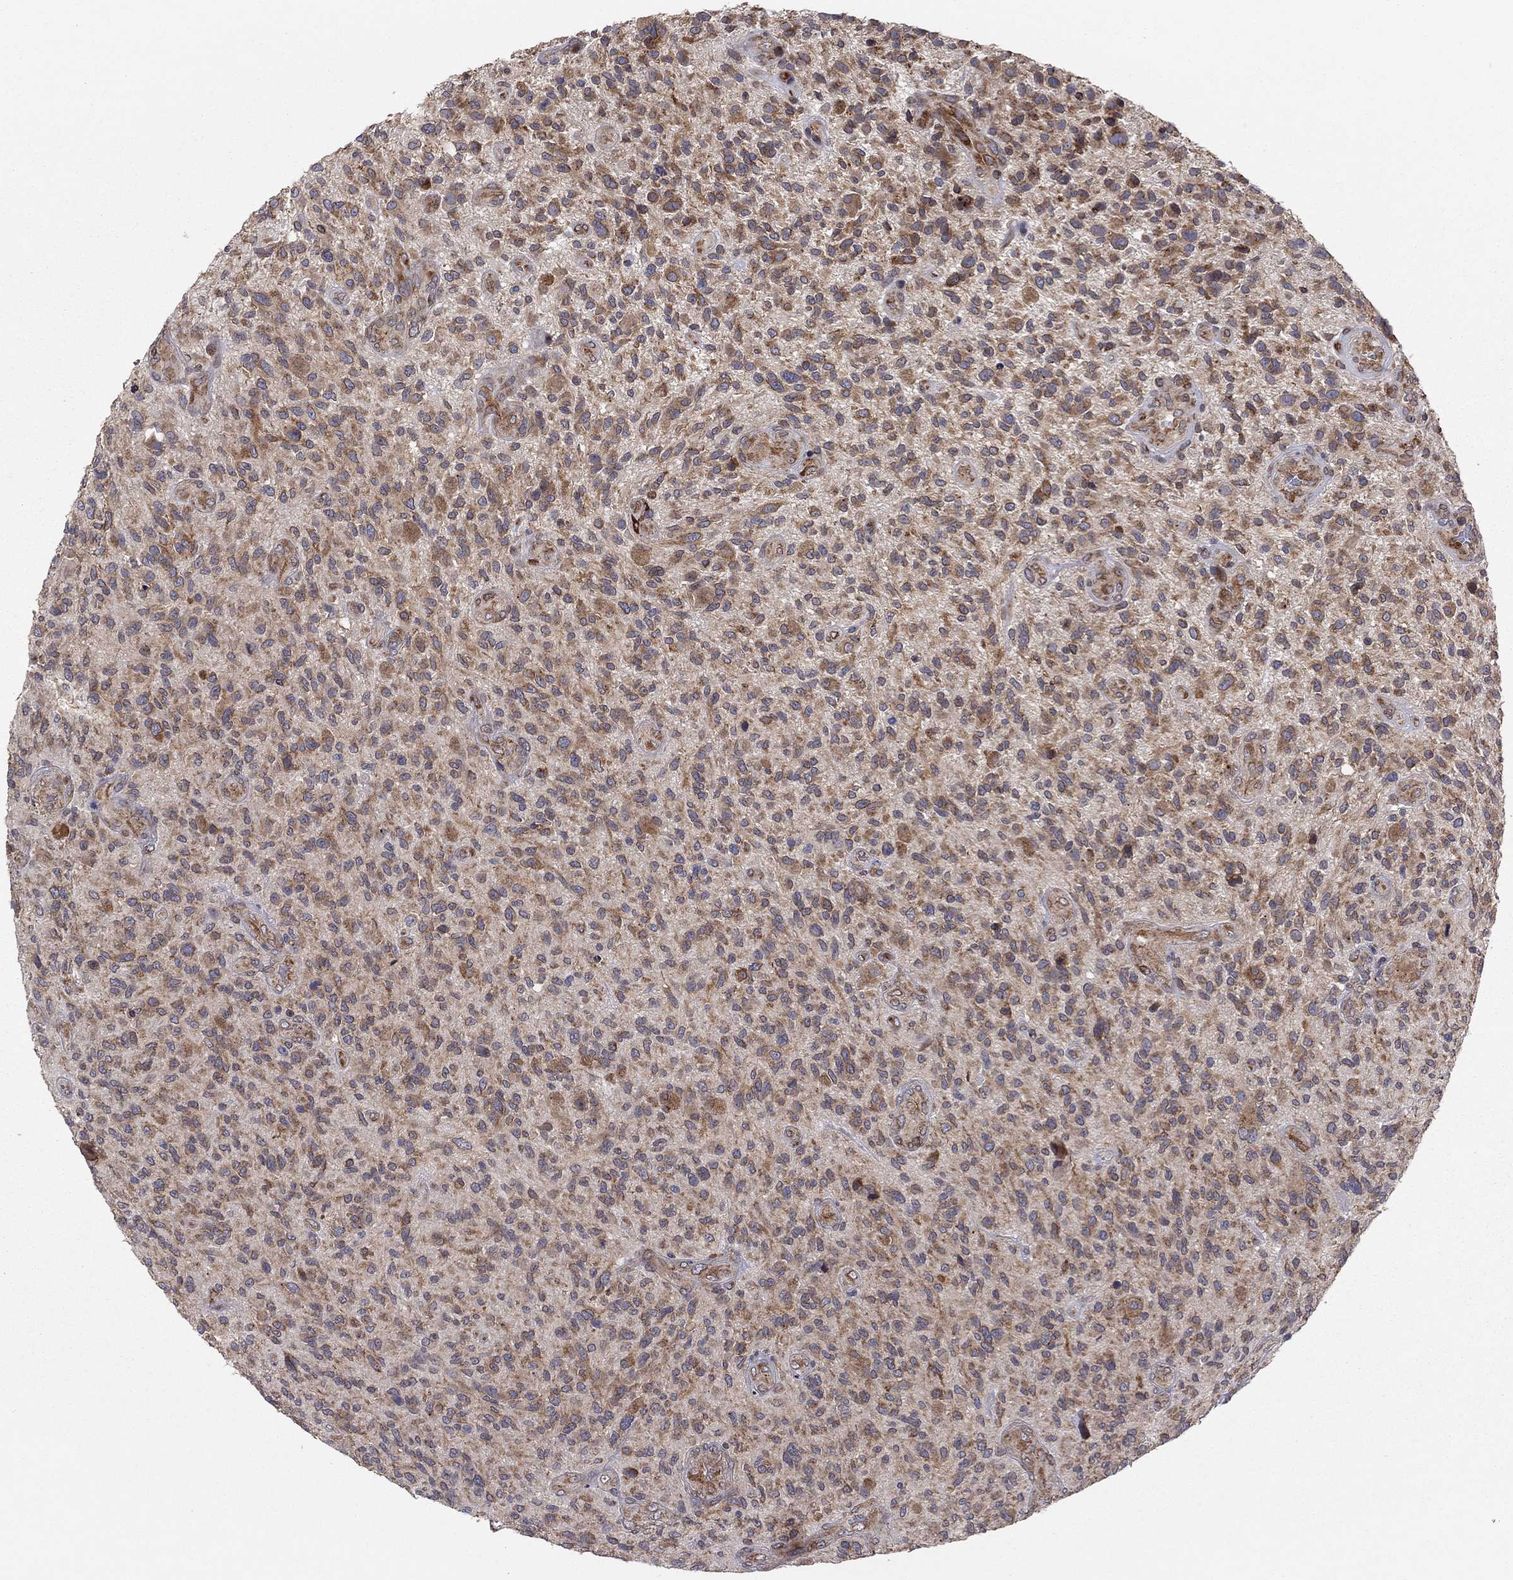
{"staining": {"intensity": "moderate", "quantity": ">75%", "location": "cytoplasmic/membranous"}, "tissue": "glioma", "cell_type": "Tumor cells", "image_type": "cancer", "snomed": [{"axis": "morphology", "description": "Glioma, malignant, High grade"}, {"axis": "topography", "description": "Brain"}], "caption": "Protein staining of glioma tissue reveals moderate cytoplasmic/membranous expression in about >75% of tumor cells. (DAB (3,3'-diaminobenzidine) IHC with brightfield microscopy, high magnification).", "gene": "YIF1A", "patient": {"sex": "male", "age": 47}}